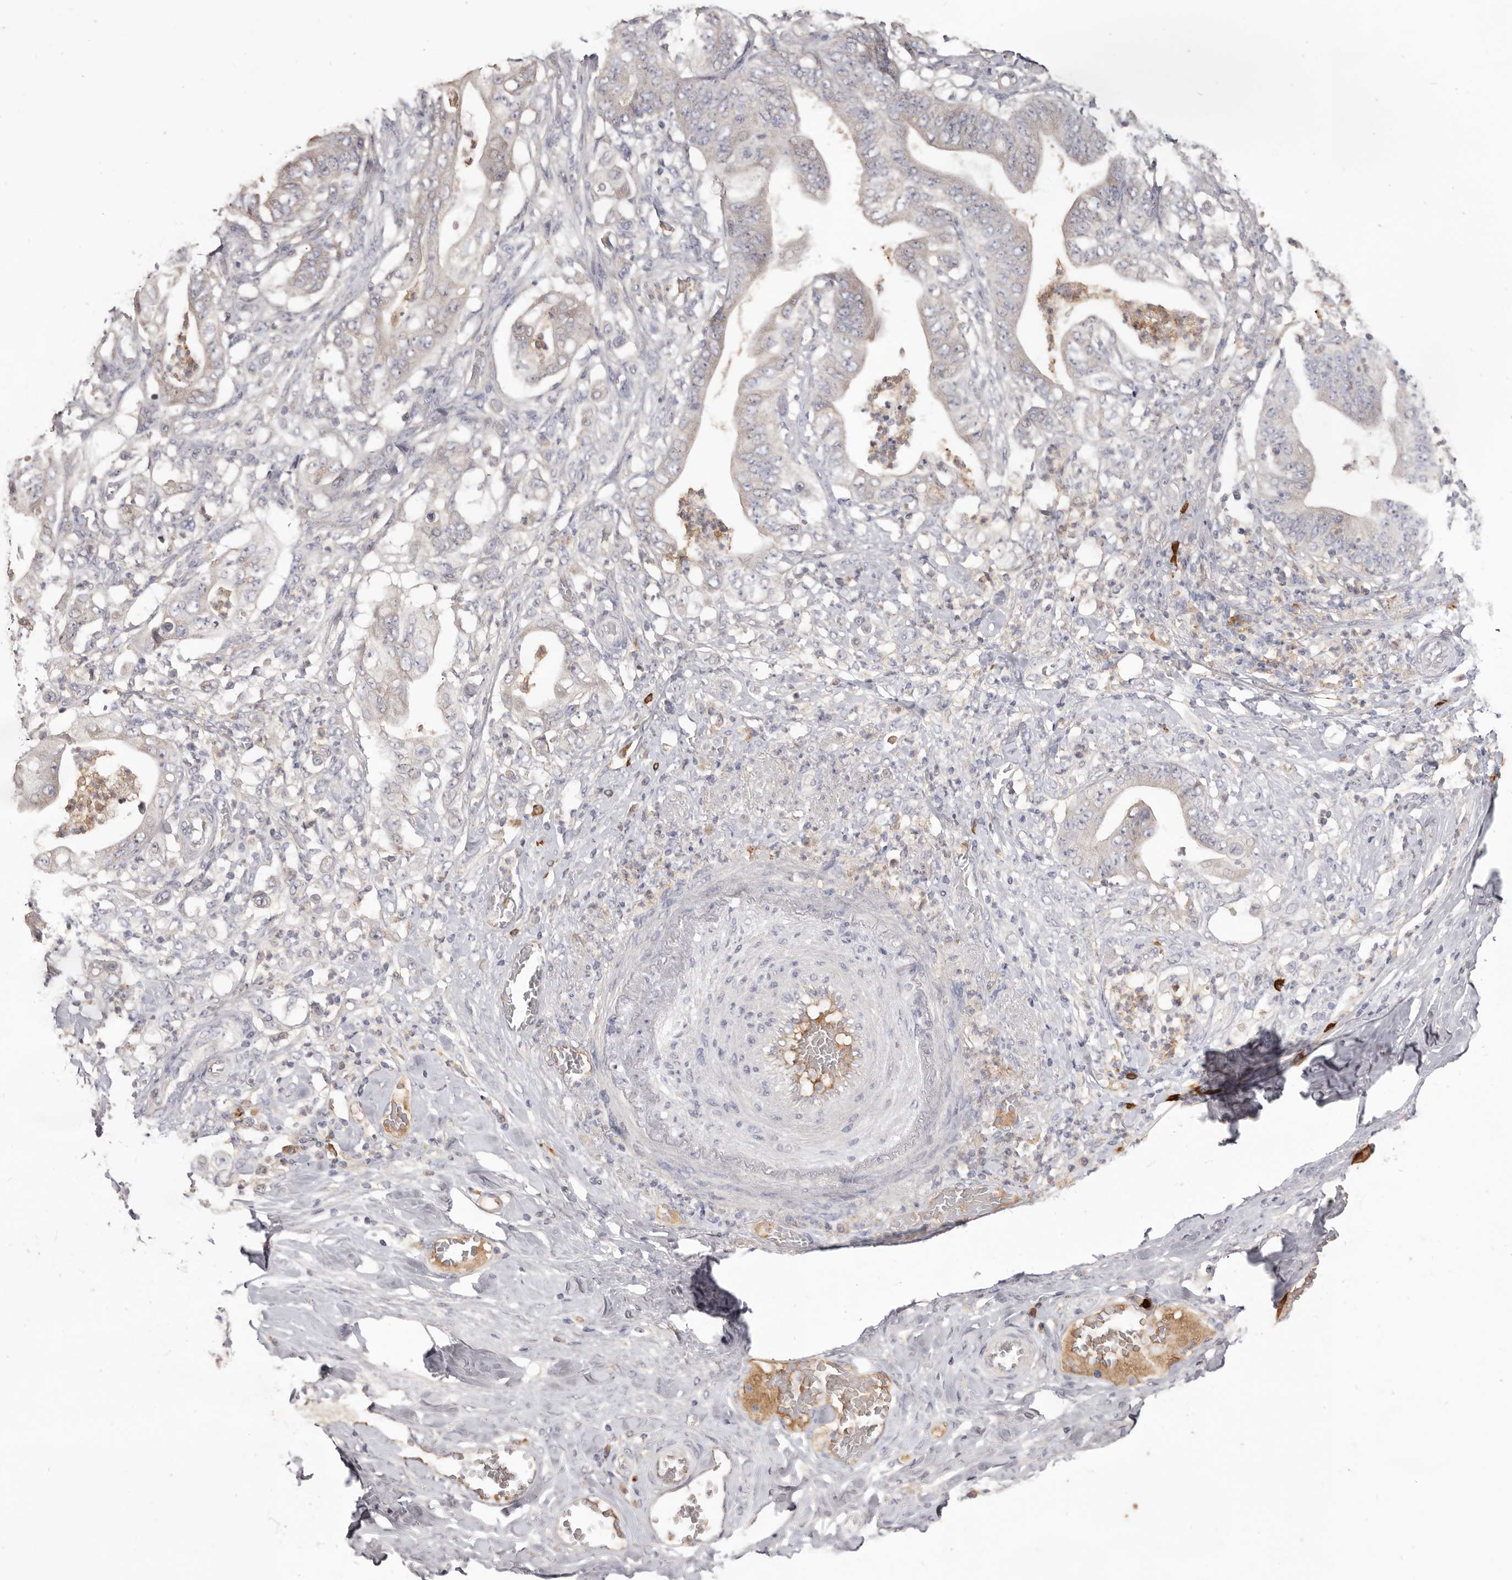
{"staining": {"intensity": "negative", "quantity": "none", "location": "none"}, "tissue": "stomach cancer", "cell_type": "Tumor cells", "image_type": "cancer", "snomed": [{"axis": "morphology", "description": "Adenocarcinoma, NOS"}, {"axis": "topography", "description": "Stomach"}], "caption": "High power microscopy photomicrograph of an immunohistochemistry (IHC) micrograph of adenocarcinoma (stomach), revealing no significant expression in tumor cells.", "gene": "HCAR2", "patient": {"sex": "female", "age": 73}}